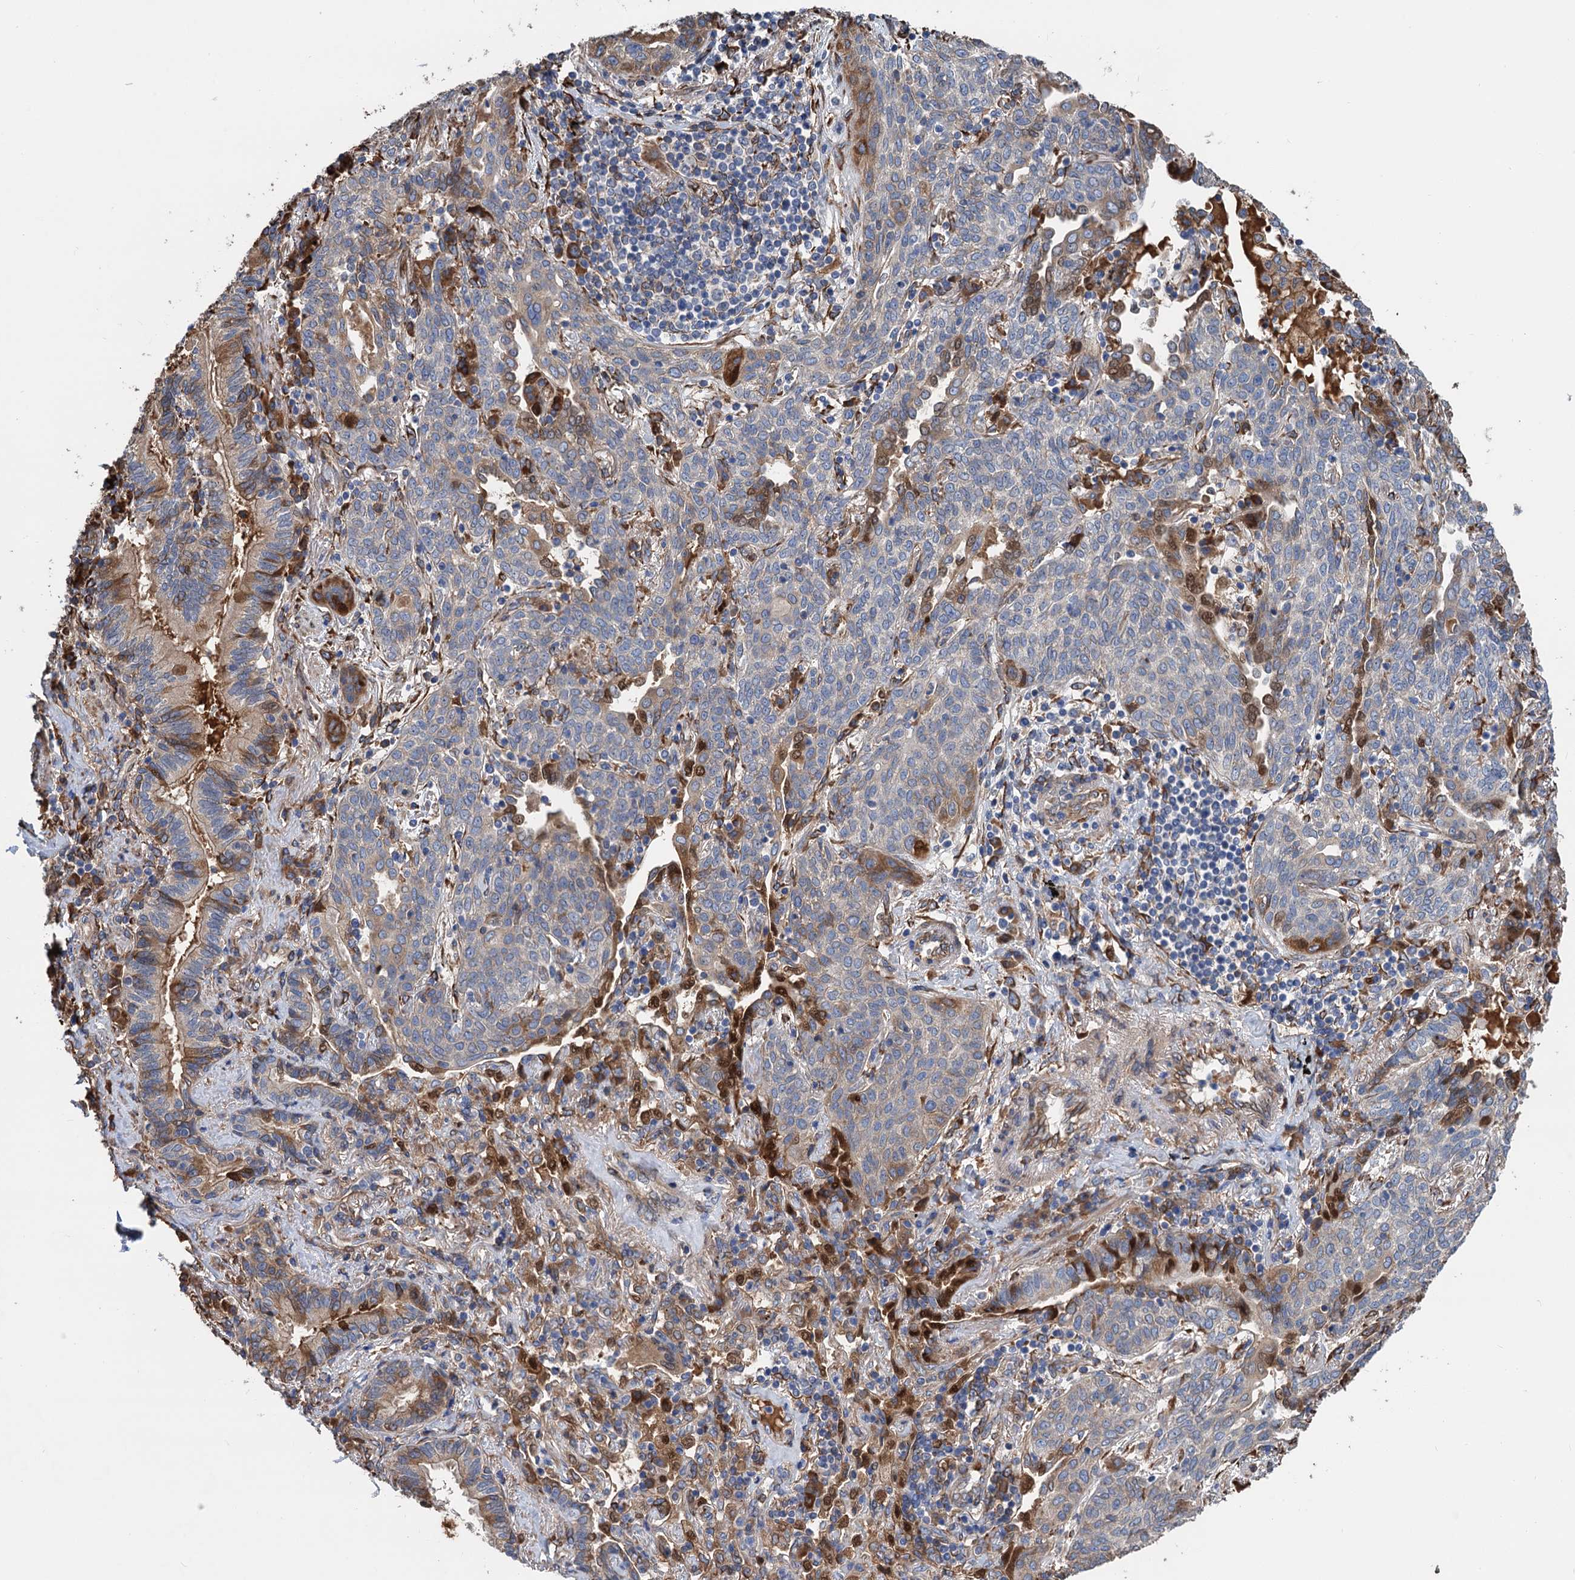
{"staining": {"intensity": "moderate", "quantity": "25%-75%", "location": "cytoplasmic/membranous"}, "tissue": "lung cancer", "cell_type": "Tumor cells", "image_type": "cancer", "snomed": [{"axis": "morphology", "description": "Squamous cell carcinoma, NOS"}, {"axis": "topography", "description": "Lung"}], "caption": "Immunohistochemistry photomicrograph of human lung squamous cell carcinoma stained for a protein (brown), which displays medium levels of moderate cytoplasmic/membranous positivity in approximately 25%-75% of tumor cells.", "gene": "CNNM1", "patient": {"sex": "female", "age": 70}}